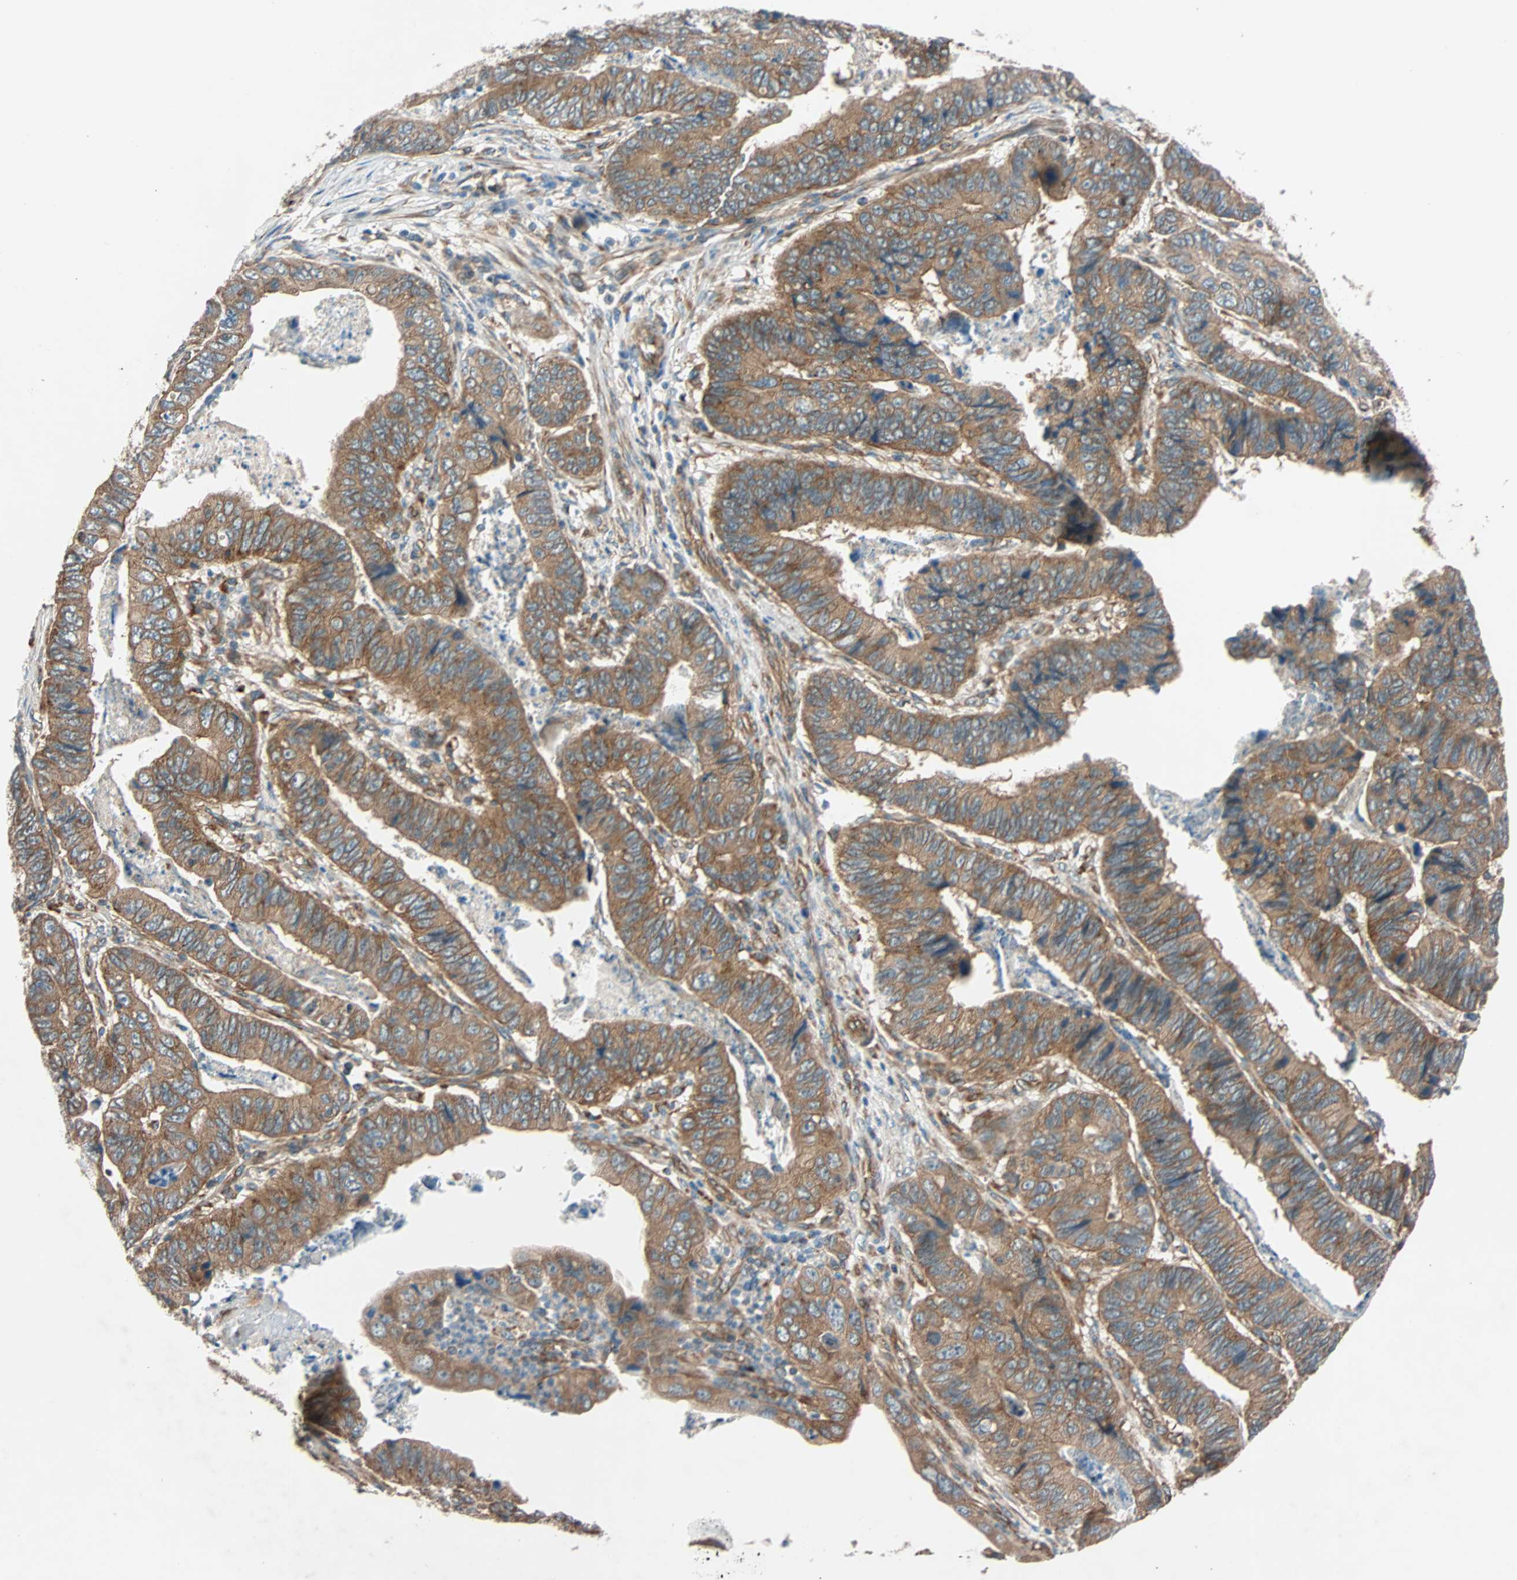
{"staining": {"intensity": "moderate", "quantity": ">75%", "location": "cytoplasmic/membranous"}, "tissue": "stomach cancer", "cell_type": "Tumor cells", "image_type": "cancer", "snomed": [{"axis": "morphology", "description": "Adenocarcinoma, NOS"}, {"axis": "topography", "description": "Stomach, lower"}], "caption": "About >75% of tumor cells in stomach cancer exhibit moderate cytoplasmic/membranous protein staining as visualized by brown immunohistochemical staining.", "gene": "PHYH", "patient": {"sex": "male", "age": 77}}